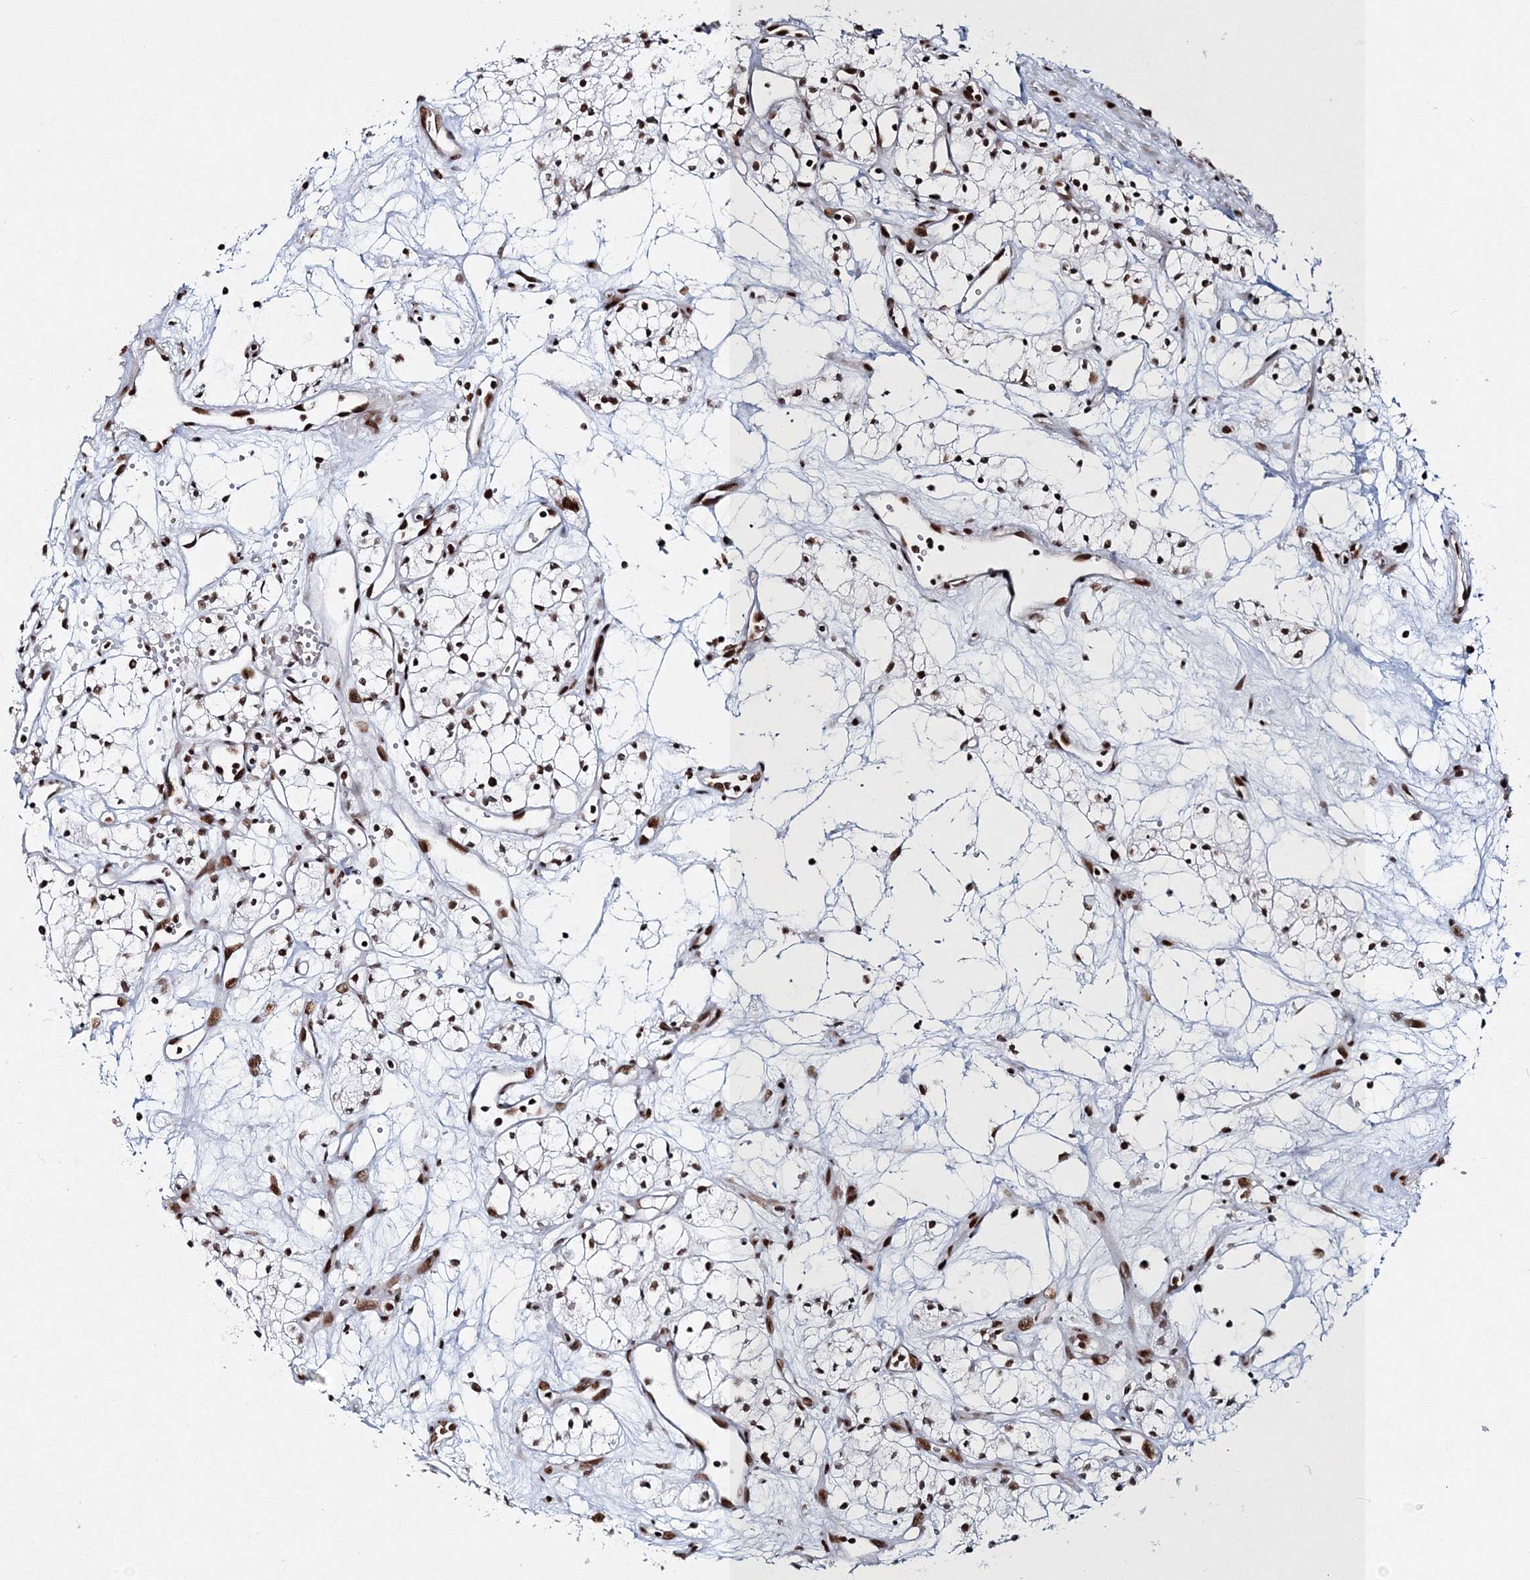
{"staining": {"intensity": "moderate", "quantity": ">75%", "location": "nuclear"}, "tissue": "renal cancer", "cell_type": "Tumor cells", "image_type": "cancer", "snomed": [{"axis": "morphology", "description": "Adenocarcinoma, NOS"}, {"axis": "topography", "description": "Kidney"}], "caption": "This histopathology image exhibits IHC staining of adenocarcinoma (renal), with medium moderate nuclear positivity in approximately >75% of tumor cells.", "gene": "QRICH1", "patient": {"sex": "male", "age": 59}}